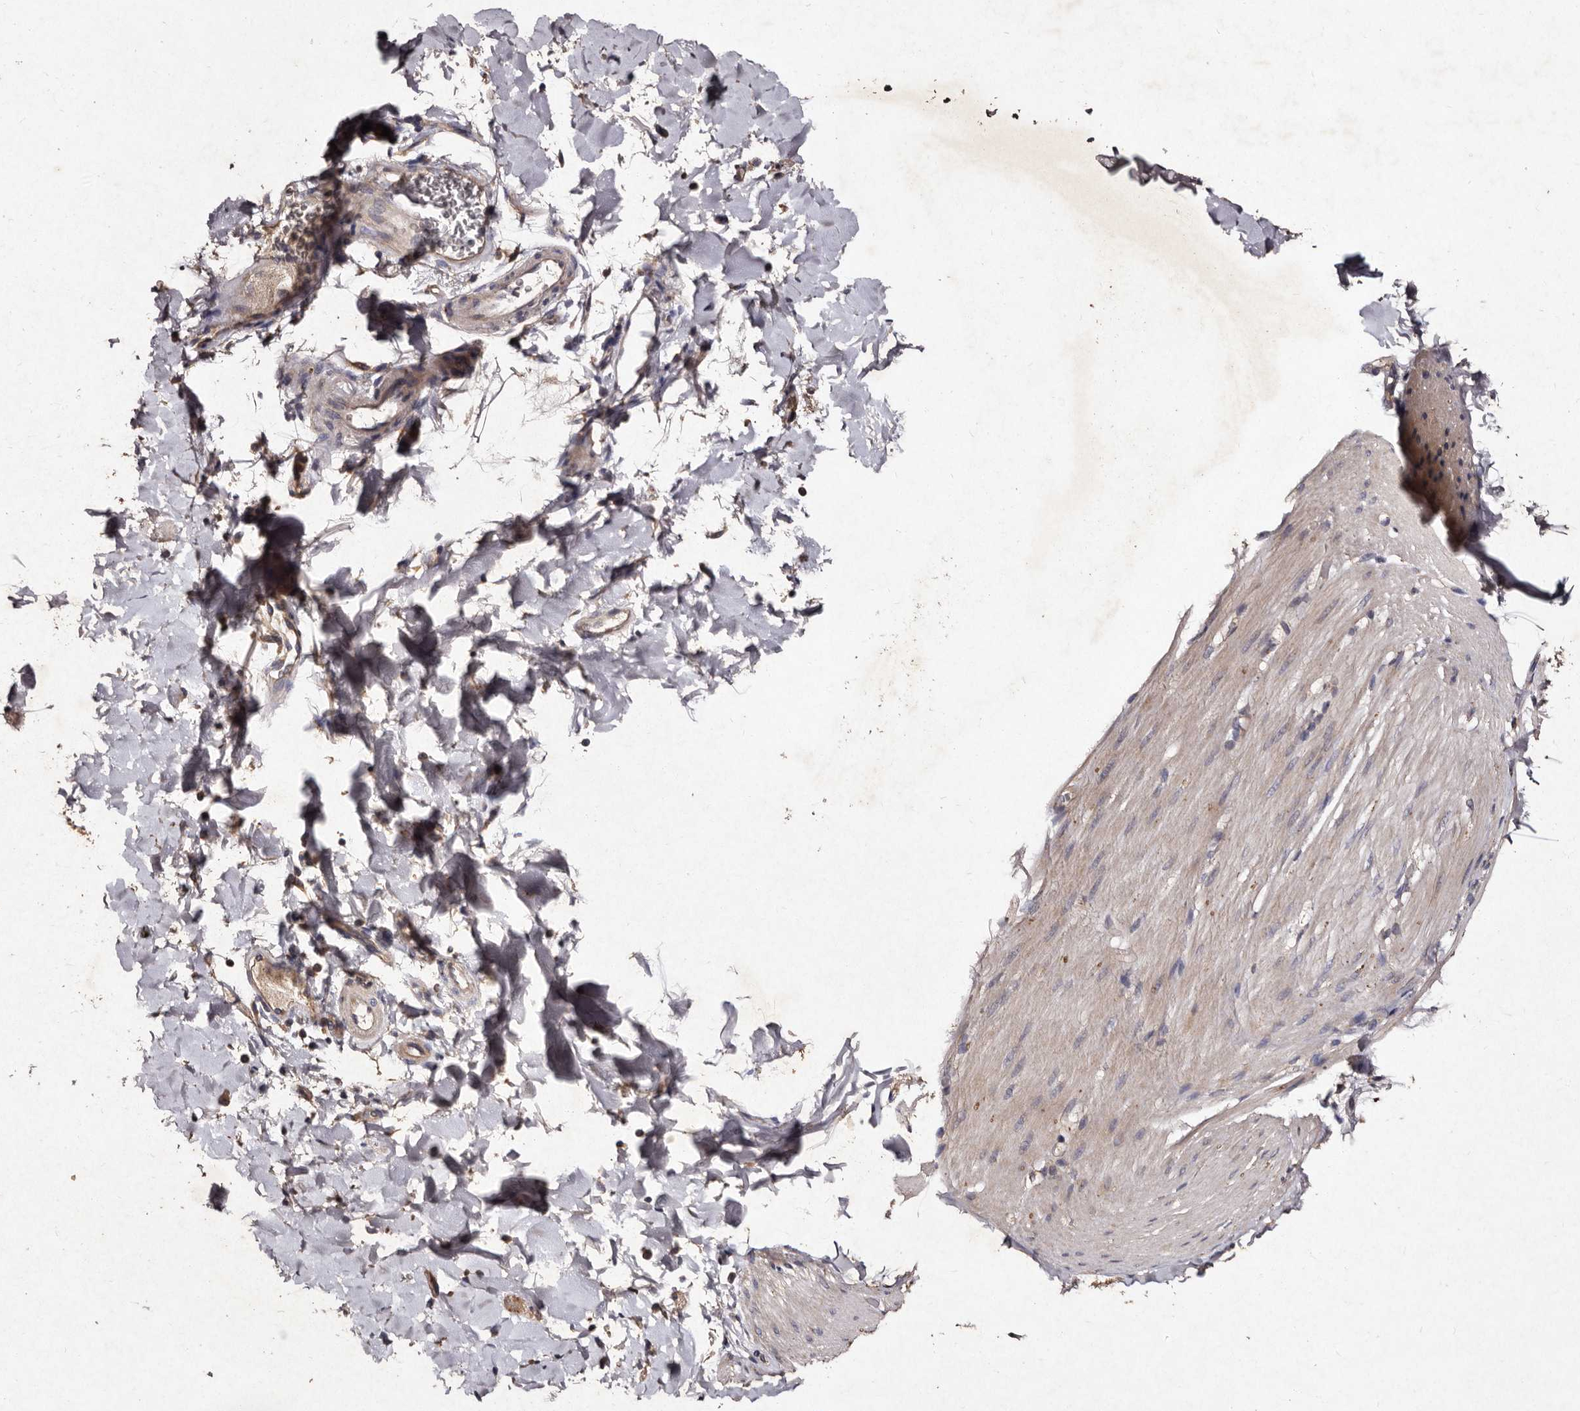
{"staining": {"intensity": "weak", "quantity": "<25%", "location": "cytoplasmic/membranous"}, "tissue": "smooth muscle", "cell_type": "Smooth muscle cells", "image_type": "normal", "snomed": [{"axis": "morphology", "description": "Normal tissue, NOS"}, {"axis": "topography", "description": "Smooth muscle"}, {"axis": "topography", "description": "Small intestine"}], "caption": "Immunohistochemistry (IHC) photomicrograph of unremarkable smooth muscle: smooth muscle stained with DAB (3,3'-diaminobenzidine) shows no significant protein staining in smooth muscle cells.", "gene": "TFB1M", "patient": {"sex": "female", "age": 84}}